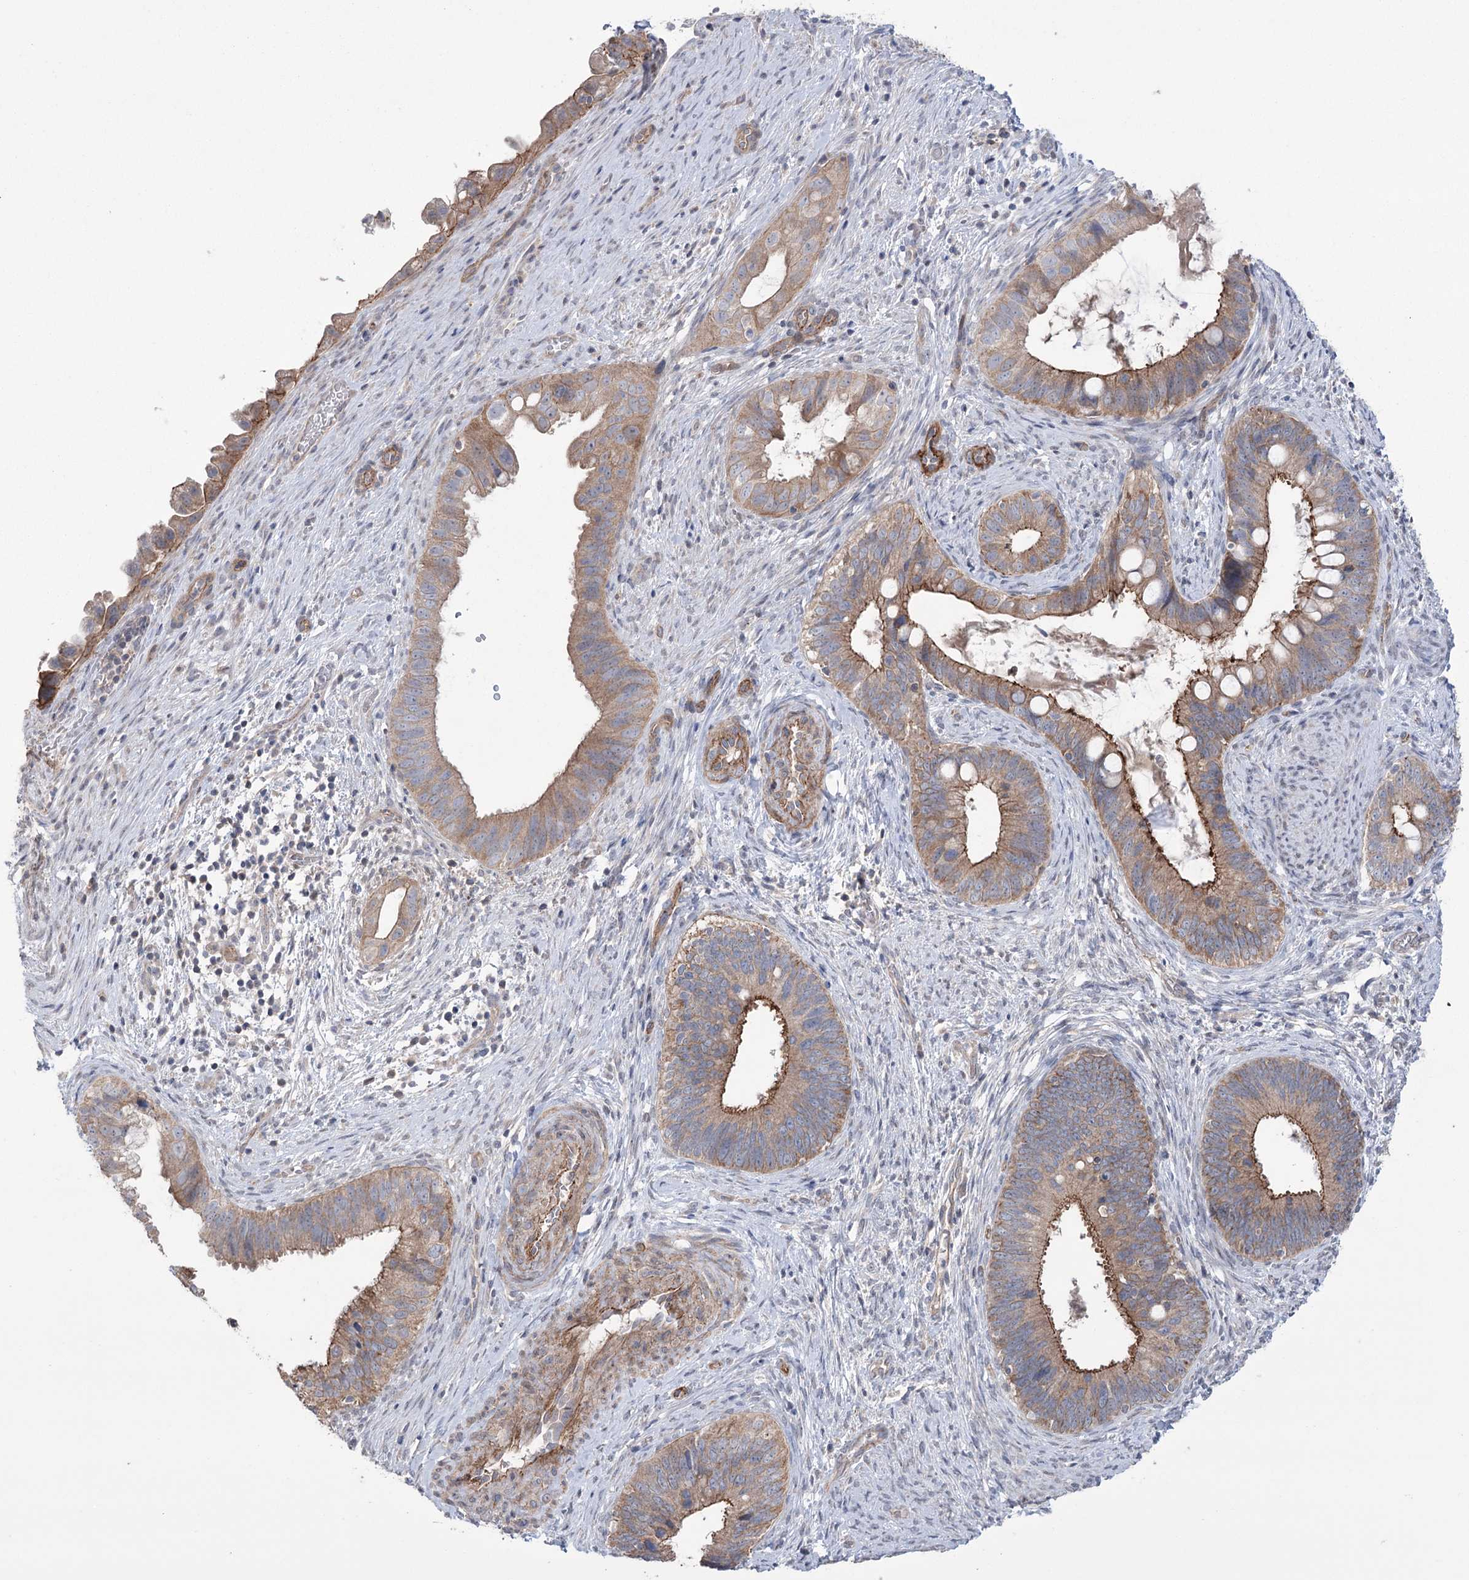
{"staining": {"intensity": "moderate", "quantity": ">75%", "location": "cytoplasmic/membranous"}, "tissue": "cervical cancer", "cell_type": "Tumor cells", "image_type": "cancer", "snomed": [{"axis": "morphology", "description": "Adenocarcinoma, NOS"}, {"axis": "topography", "description": "Cervix"}], "caption": "Human cervical cancer (adenocarcinoma) stained with a protein marker displays moderate staining in tumor cells.", "gene": "TRIM71", "patient": {"sex": "female", "age": 42}}